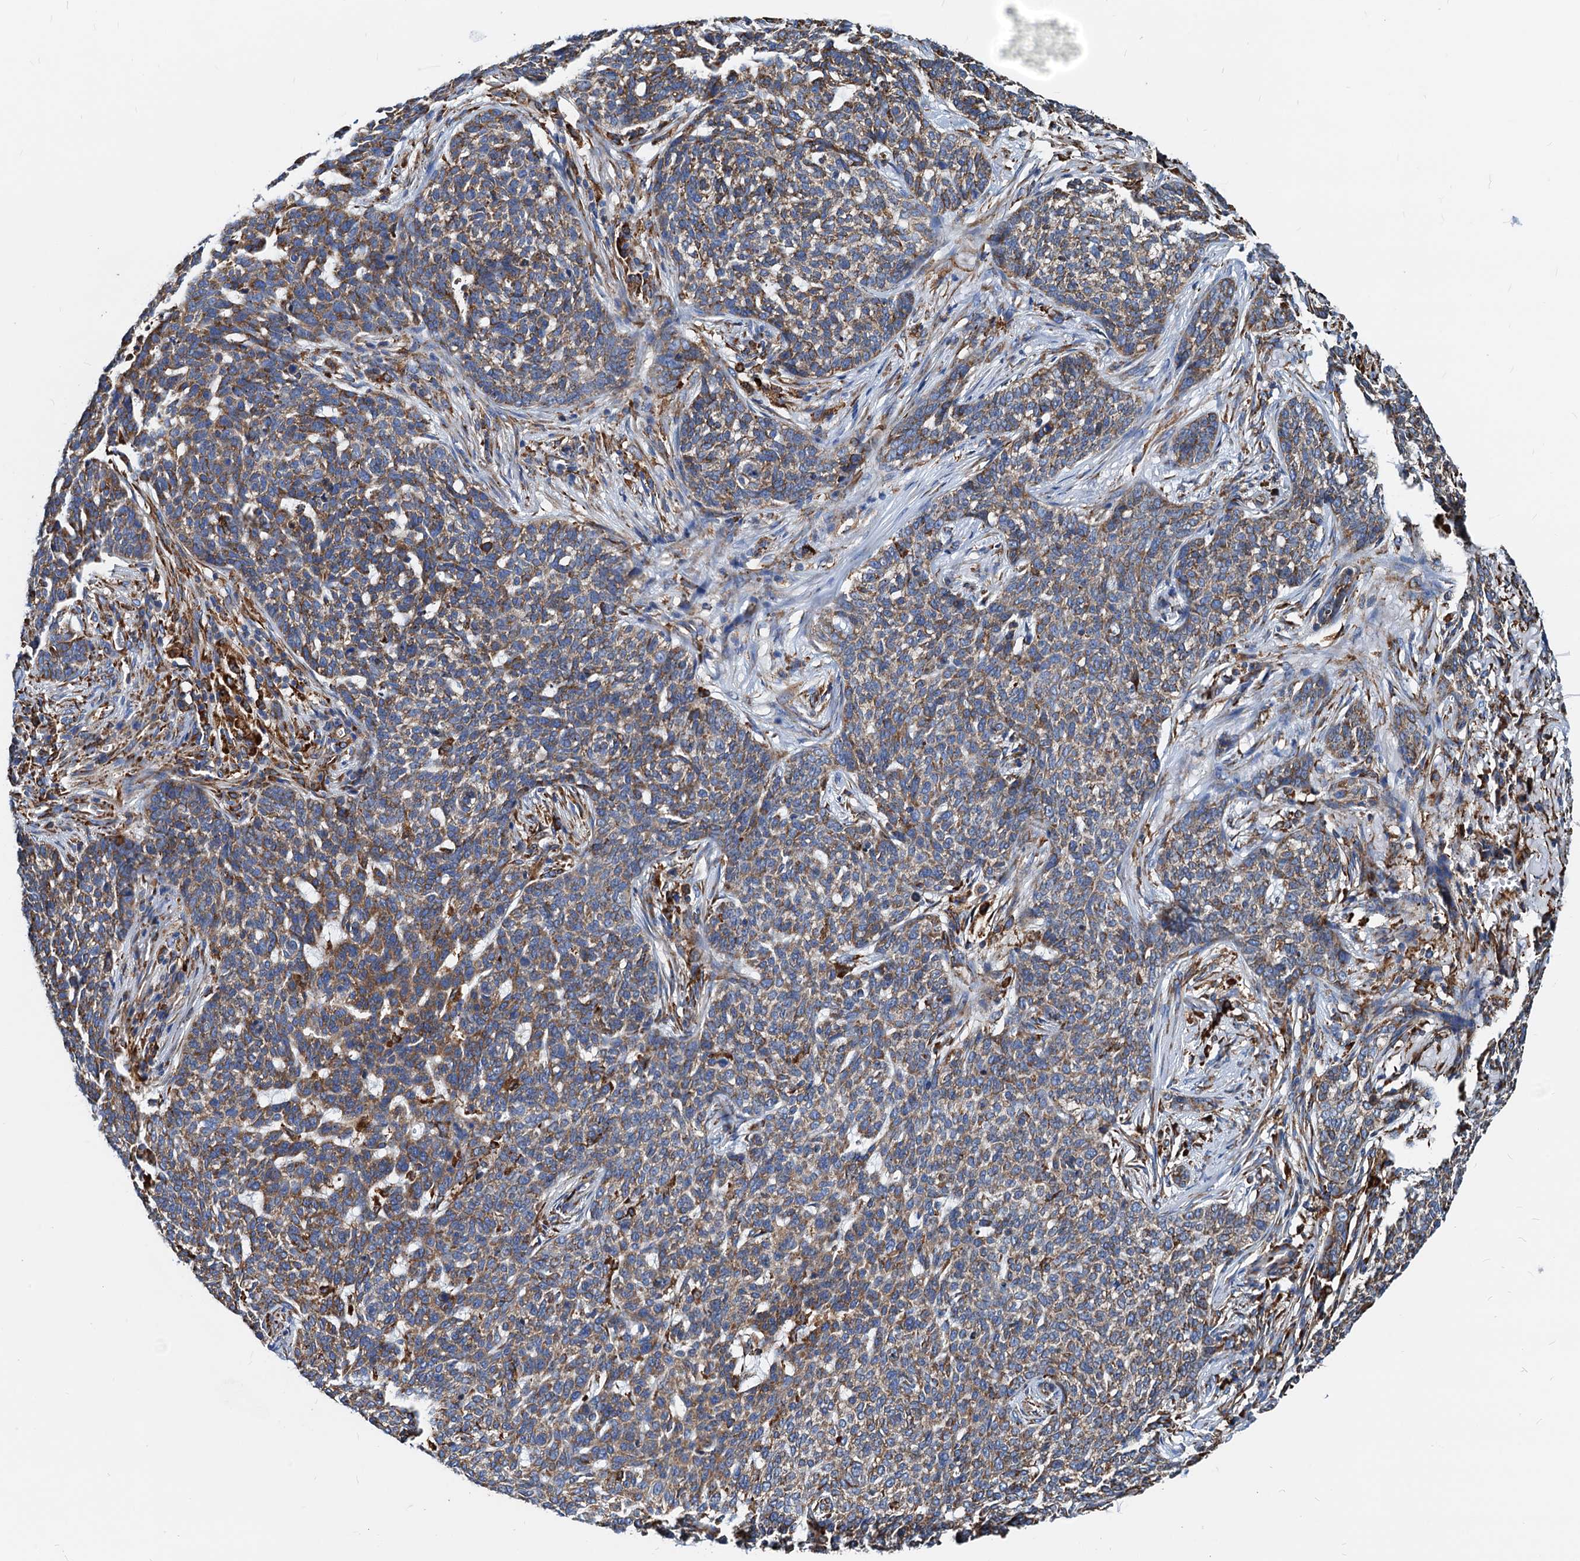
{"staining": {"intensity": "moderate", "quantity": ">75%", "location": "cytoplasmic/membranous"}, "tissue": "skin cancer", "cell_type": "Tumor cells", "image_type": "cancer", "snomed": [{"axis": "morphology", "description": "Basal cell carcinoma"}, {"axis": "topography", "description": "Skin"}], "caption": "This image displays immunohistochemistry (IHC) staining of skin cancer, with medium moderate cytoplasmic/membranous staining in about >75% of tumor cells.", "gene": "HSPA5", "patient": {"sex": "male", "age": 85}}